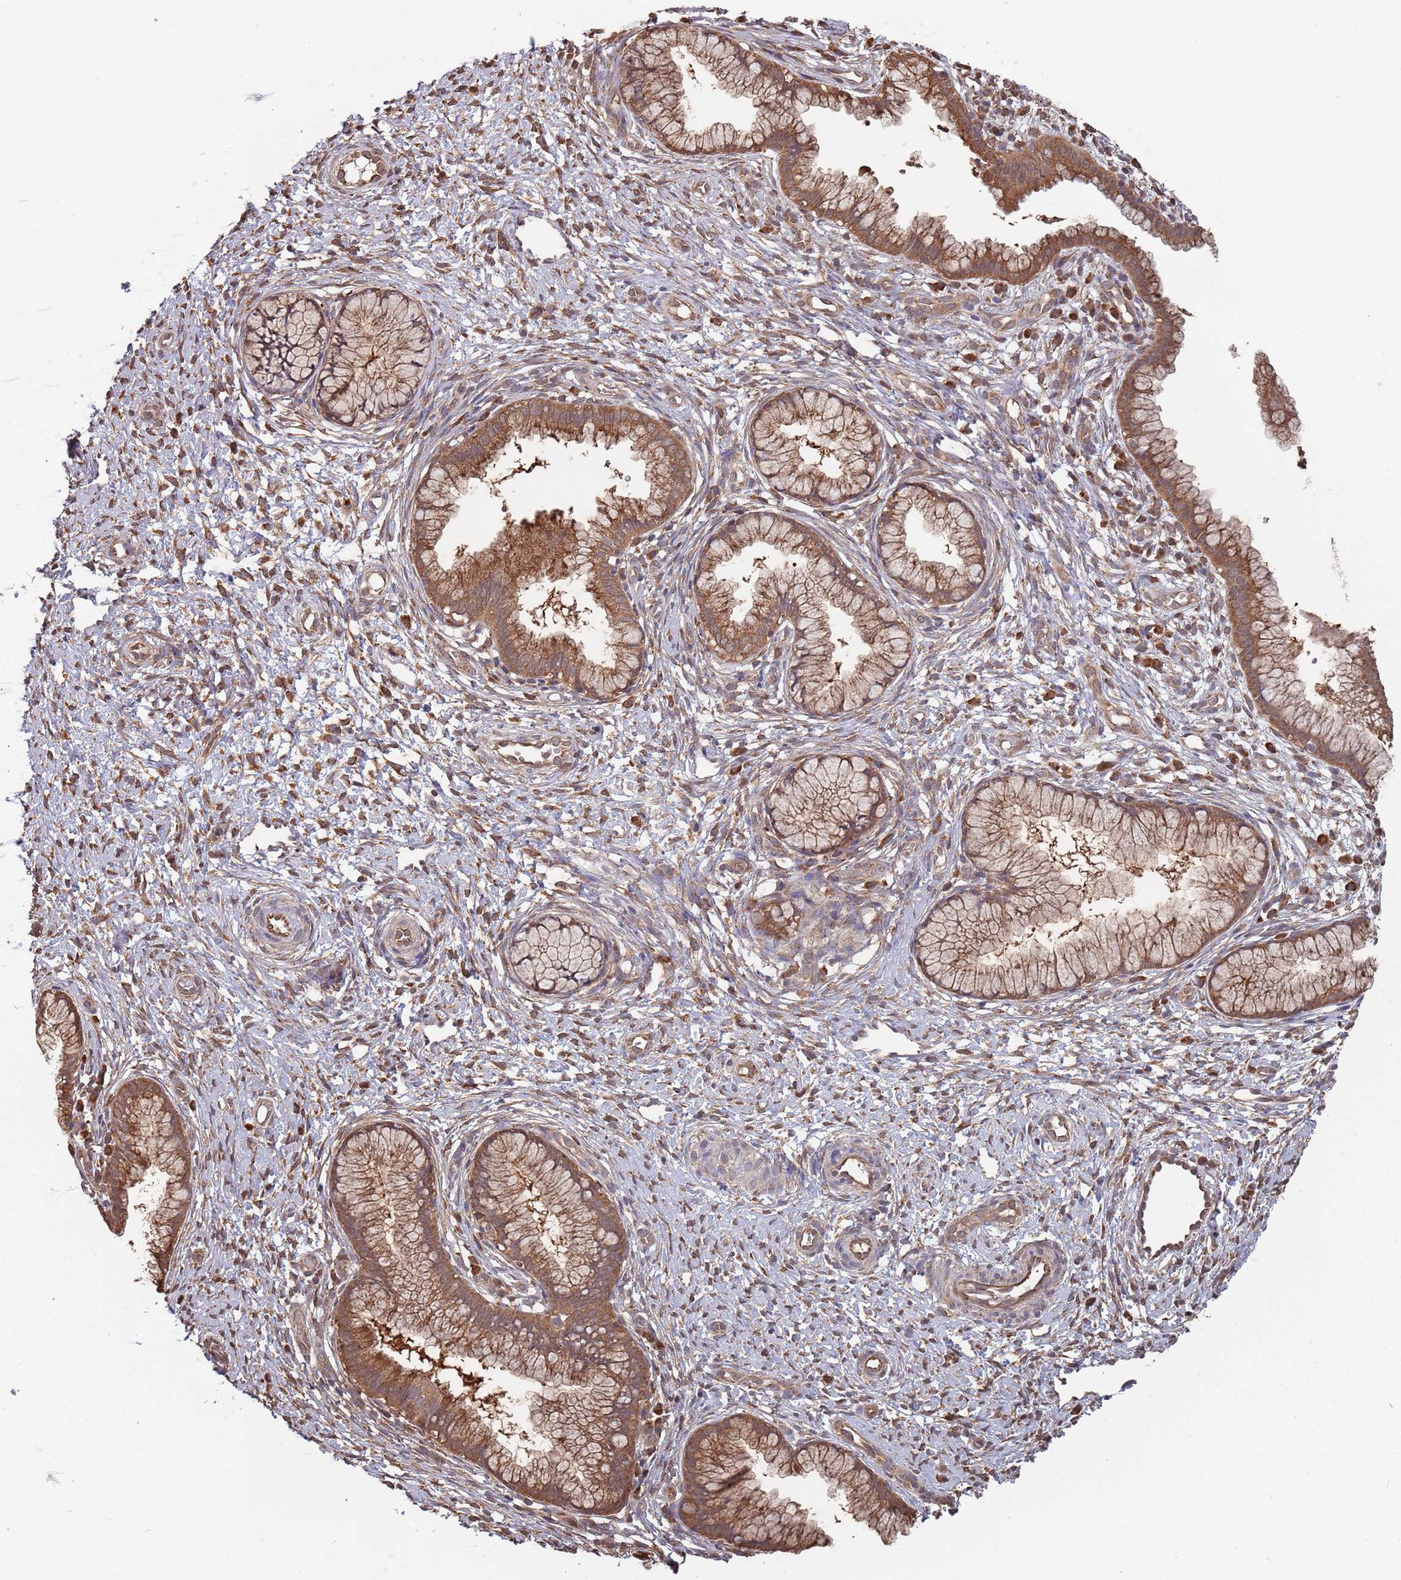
{"staining": {"intensity": "moderate", "quantity": ">75%", "location": "cytoplasmic/membranous"}, "tissue": "cervix", "cell_type": "Glandular cells", "image_type": "normal", "snomed": [{"axis": "morphology", "description": "Normal tissue, NOS"}, {"axis": "topography", "description": "Cervix"}], "caption": "Immunohistochemistry histopathology image of normal cervix: human cervix stained using immunohistochemistry shows medium levels of moderate protein expression localized specifically in the cytoplasmic/membranous of glandular cells, appearing as a cytoplasmic/membranous brown color.", "gene": "COG4", "patient": {"sex": "female", "age": 36}}